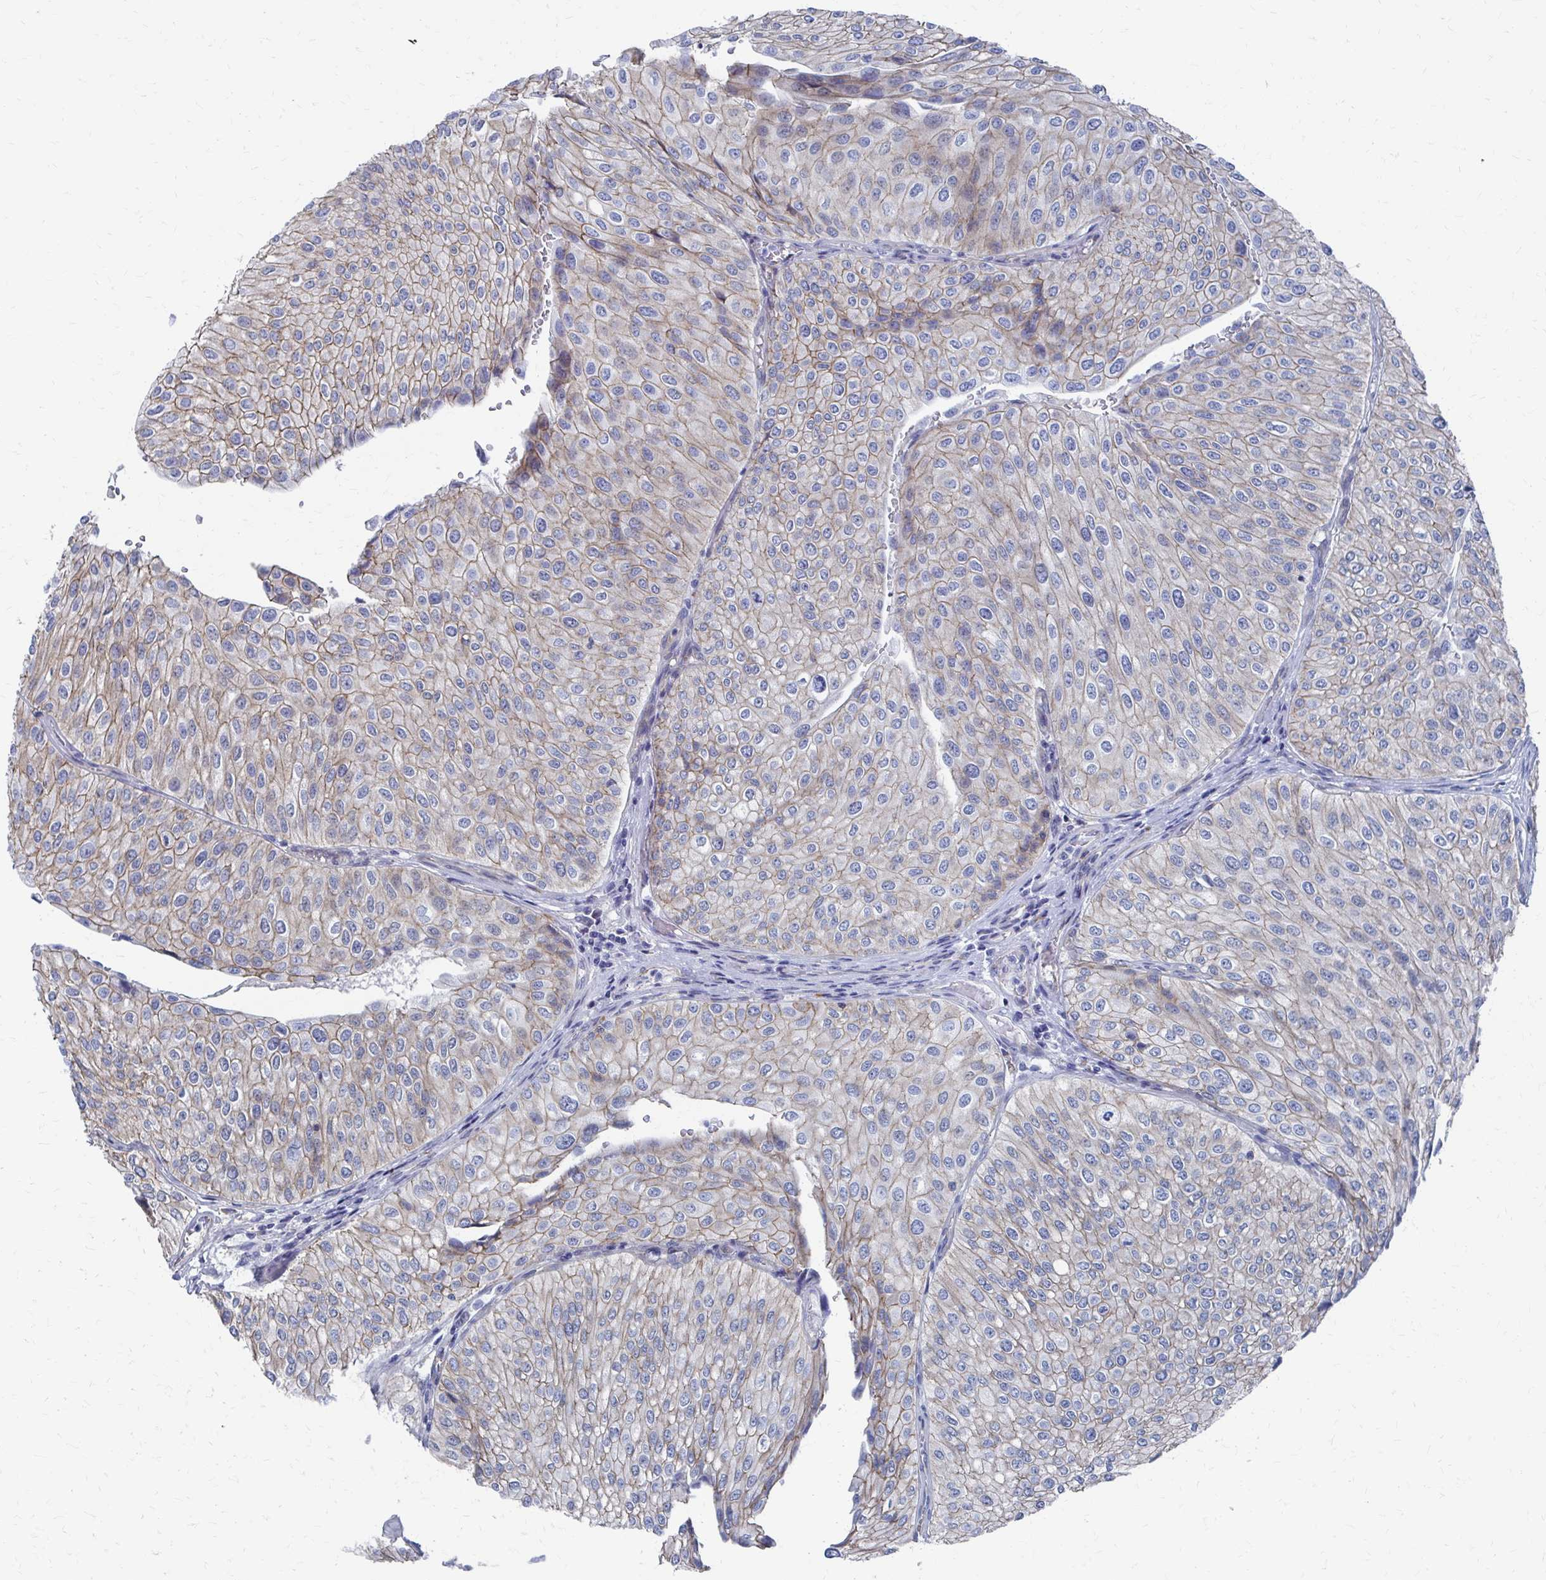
{"staining": {"intensity": "moderate", "quantity": "25%-75%", "location": "cytoplasmic/membranous"}, "tissue": "urothelial cancer", "cell_type": "Tumor cells", "image_type": "cancer", "snomed": [{"axis": "morphology", "description": "Urothelial carcinoma, NOS"}, {"axis": "topography", "description": "Urinary bladder"}], "caption": "Immunohistochemical staining of urothelial cancer shows medium levels of moderate cytoplasmic/membranous expression in about 25%-75% of tumor cells.", "gene": "PLEKHG7", "patient": {"sex": "male", "age": 67}}